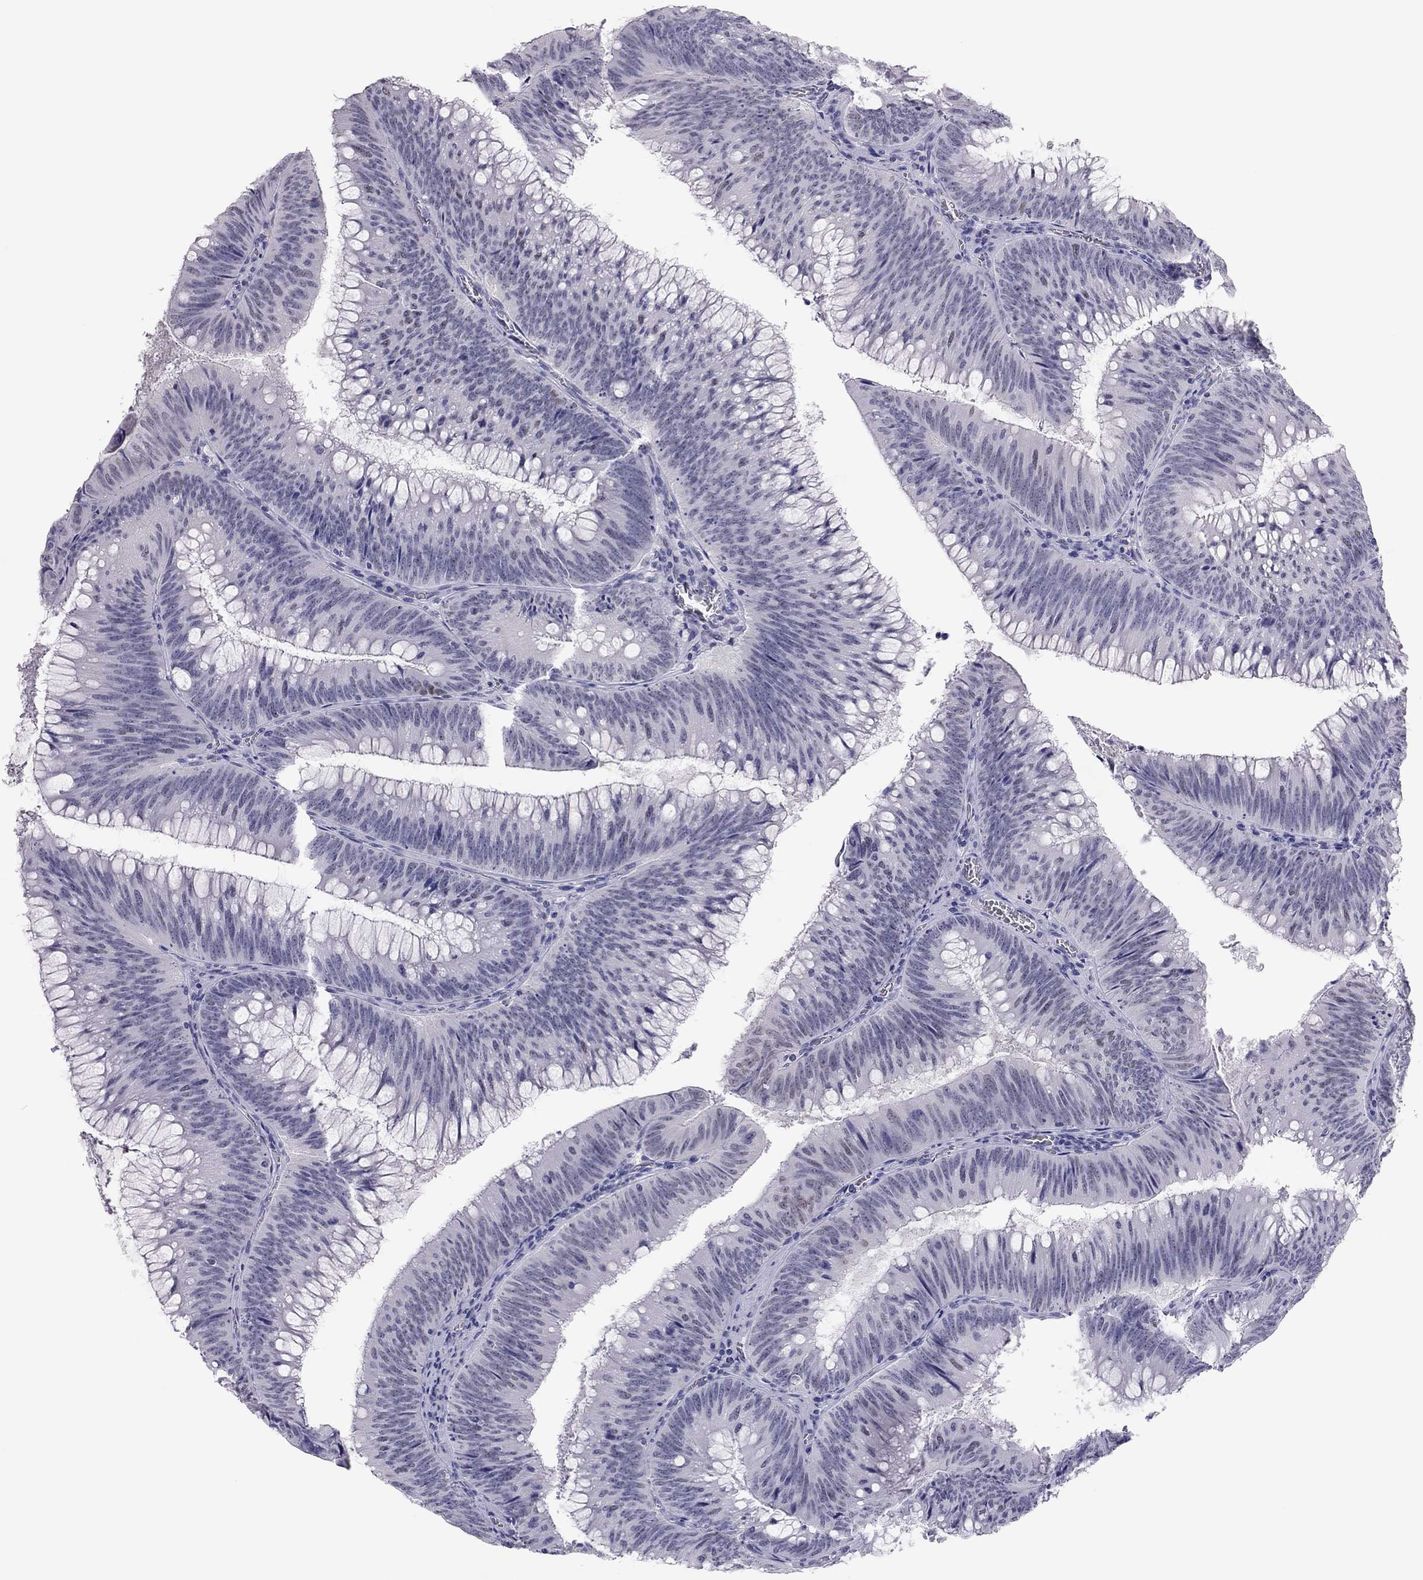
{"staining": {"intensity": "moderate", "quantity": "<25%", "location": "nuclear"}, "tissue": "colorectal cancer", "cell_type": "Tumor cells", "image_type": "cancer", "snomed": [{"axis": "morphology", "description": "Adenocarcinoma, NOS"}, {"axis": "topography", "description": "Rectum"}], "caption": "Protein staining by IHC displays moderate nuclear staining in about <25% of tumor cells in adenocarcinoma (colorectal). (DAB = brown stain, brightfield microscopy at high magnification).", "gene": "PHOX2A", "patient": {"sex": "female", "age": 72}}